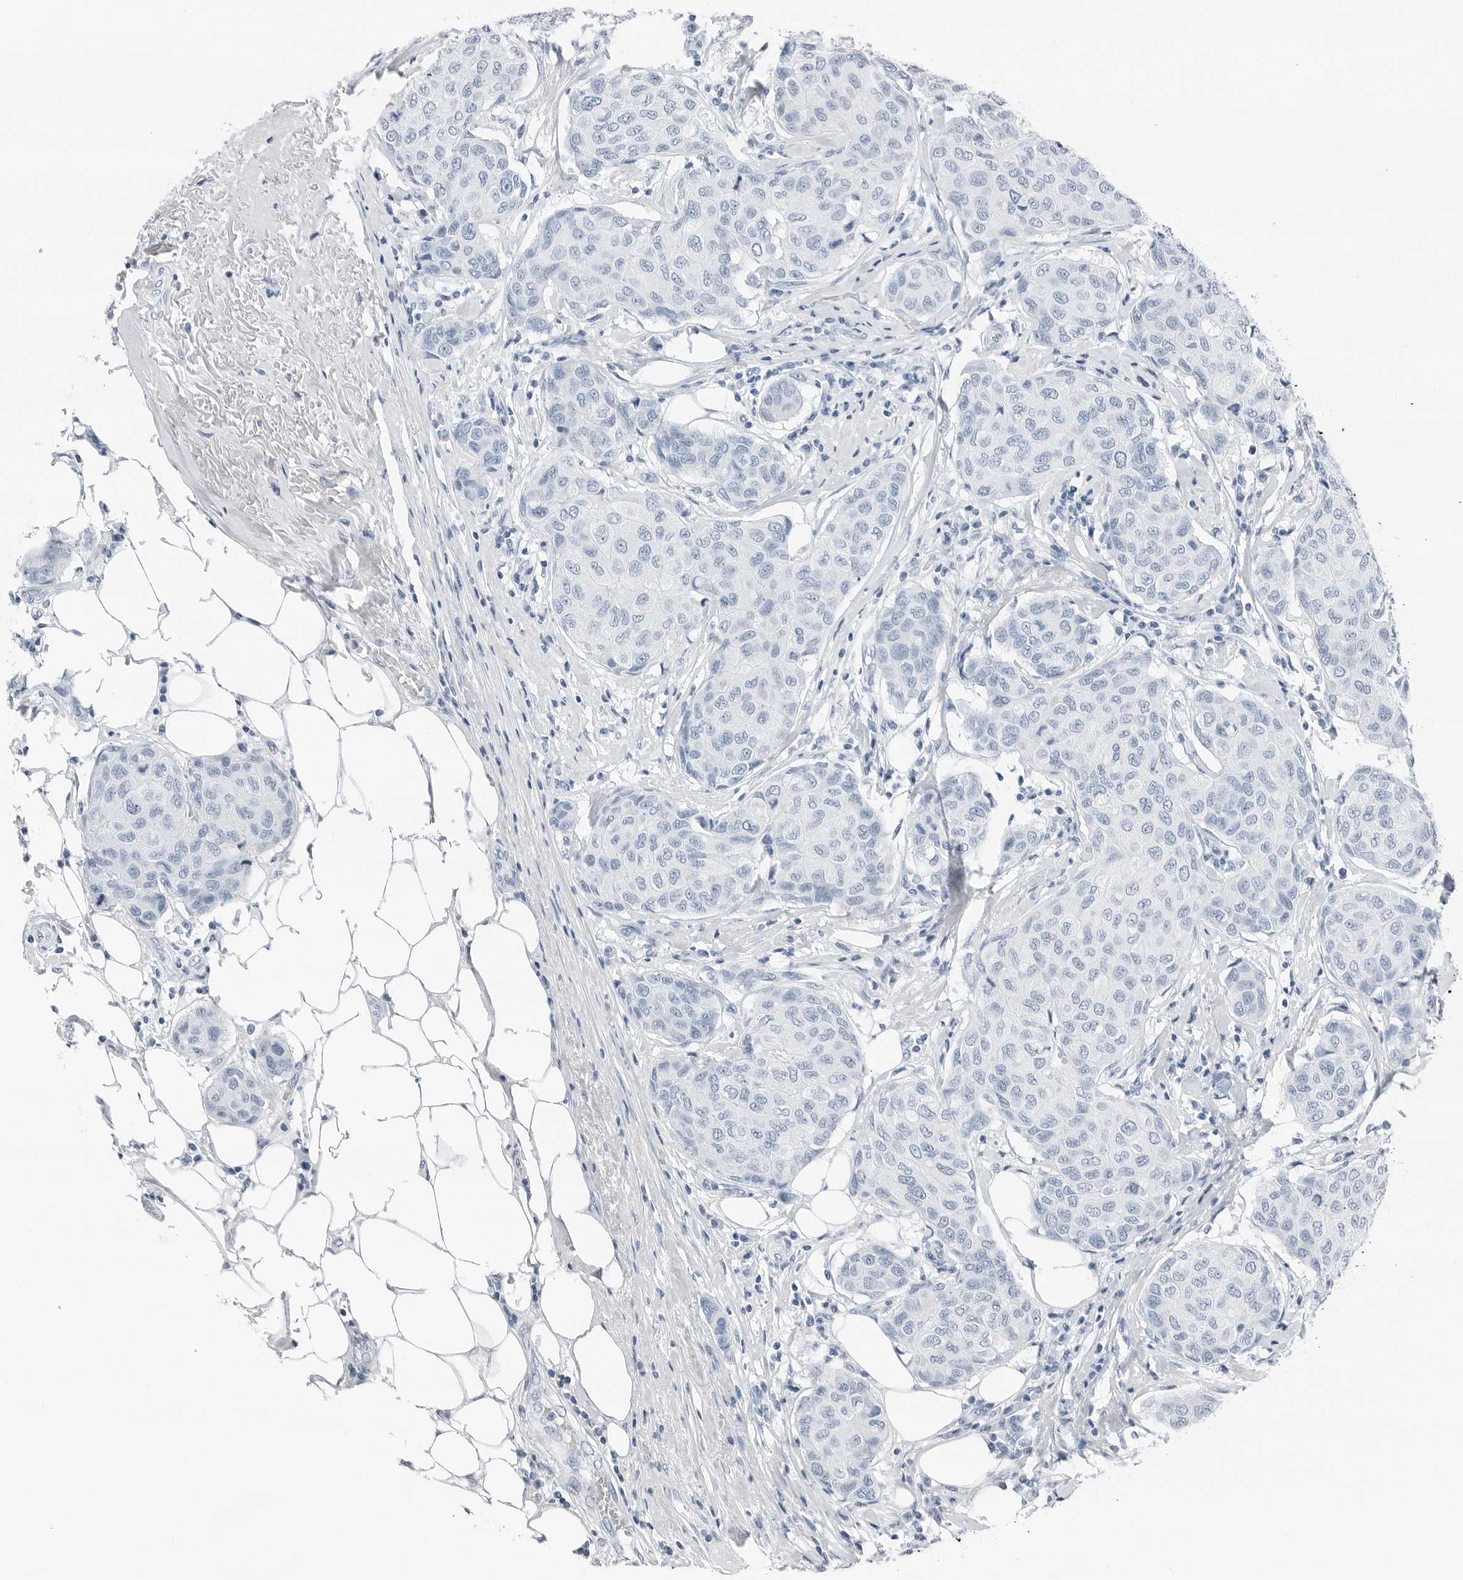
{"staining": {"intensity": "negative", "quantity": "none", "location": "none"}, "tissue": "breast cancer", "cell_type": "Tumor cells", "image_type": "cancer", "snomed": [{"axis": "morphology", "description": "Duct carcinoma"}, {"axis": "topography", "description": "Breast"}], "caption": "A high-resolution histopathology image shows immunohistochemistry (IHC) staining of breast cancer, which demonstrates no significant expression in tumor cells.", "gene": "SLPI", "patient": {"sex": "female", "age": 80}}